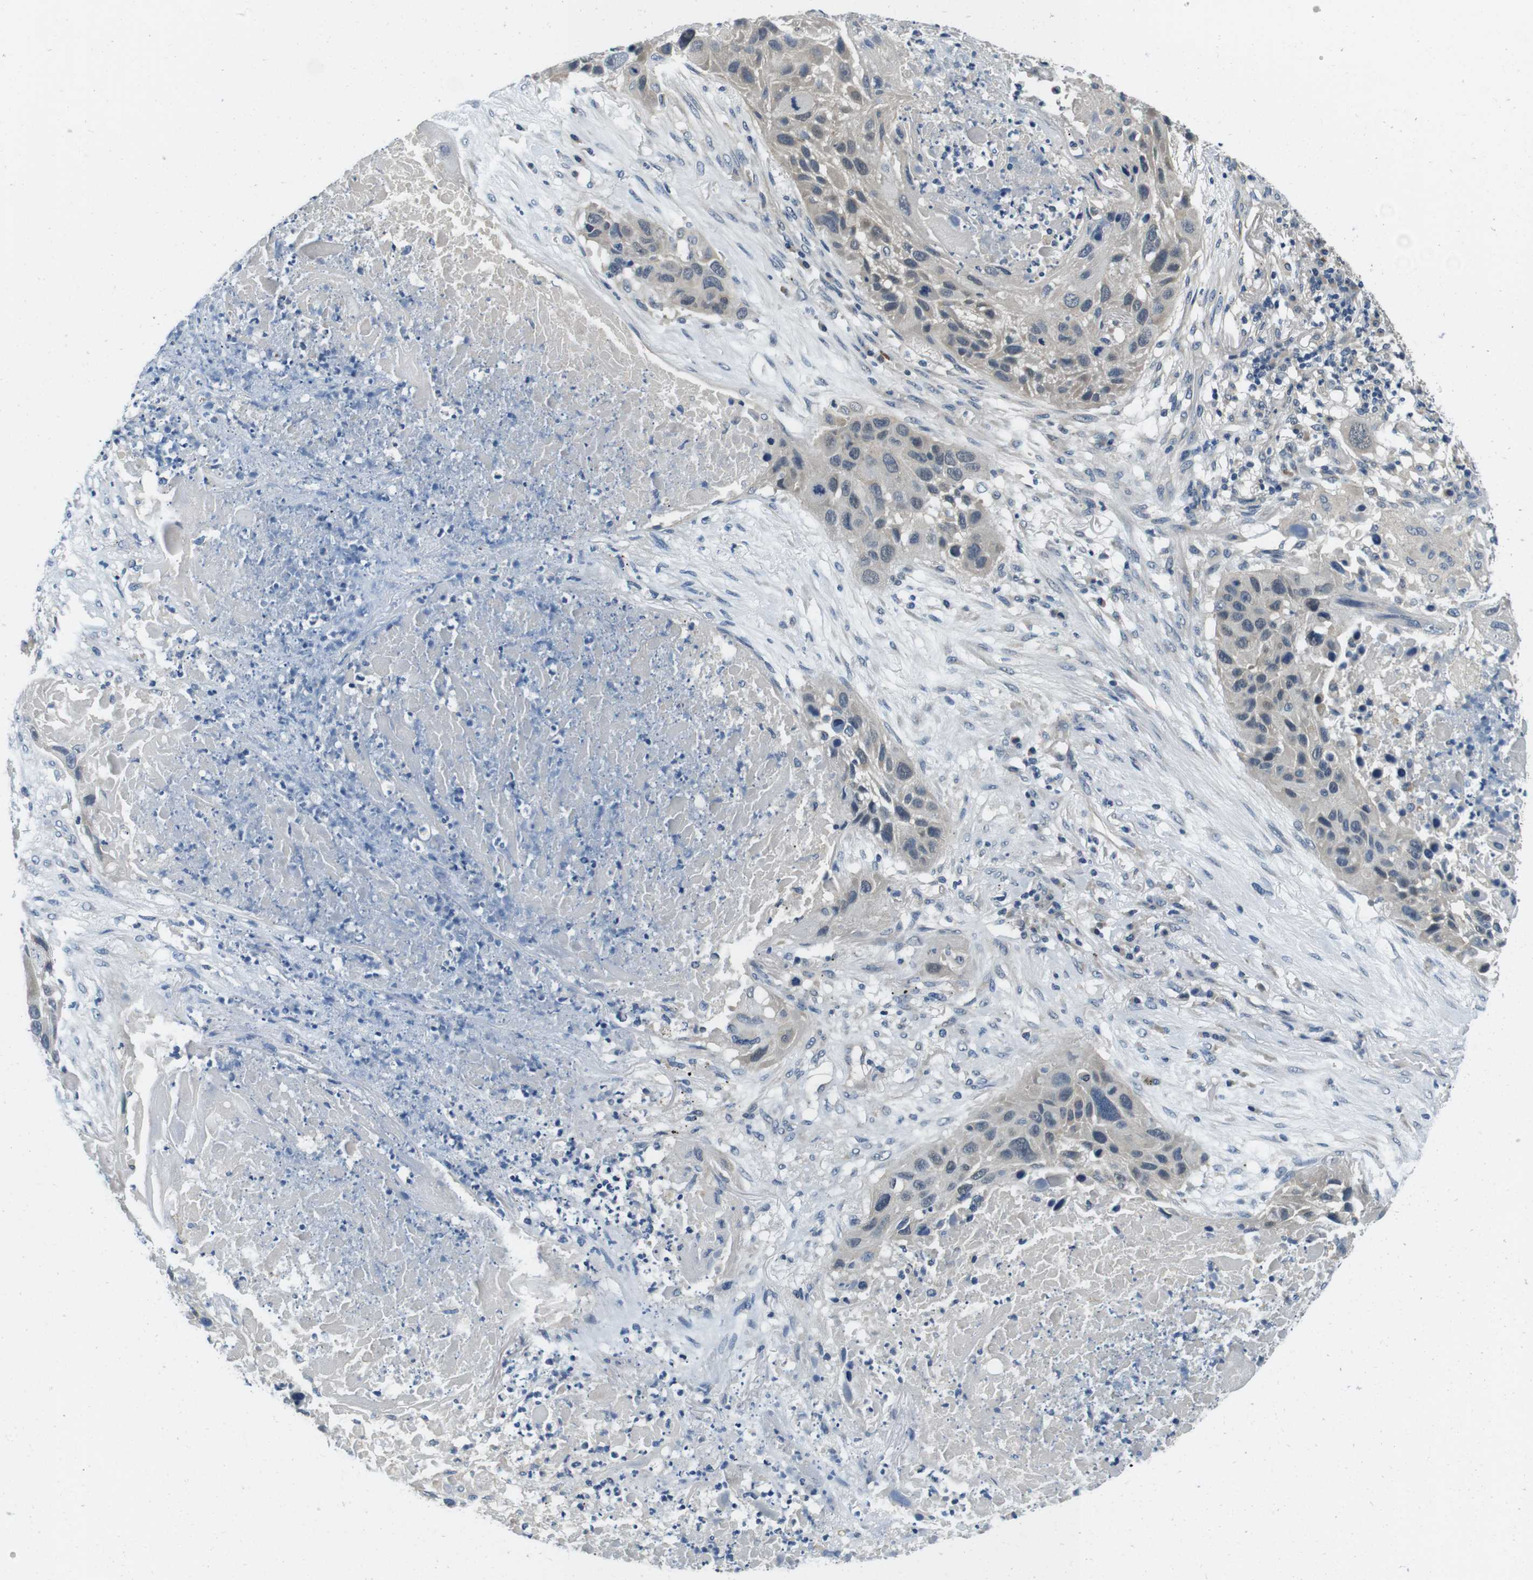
{"staining": {"intensity": "negative", "quantity": "none", "location": "none"}, "tissue": "lung cancer", "cell_type": "Tumor cells", "image_type": "cancer", "snomed": [{"axis": "morphology", "description": "Squamous cell carcinoma, NOS"}, {"axis": "topography", "description": "Lung"}], "caption": "The photomicrograph reveals no staining of tumor cells in lung cancer.", "gene": "DTNA", "patient": {"sex": "male", "age": 57}}